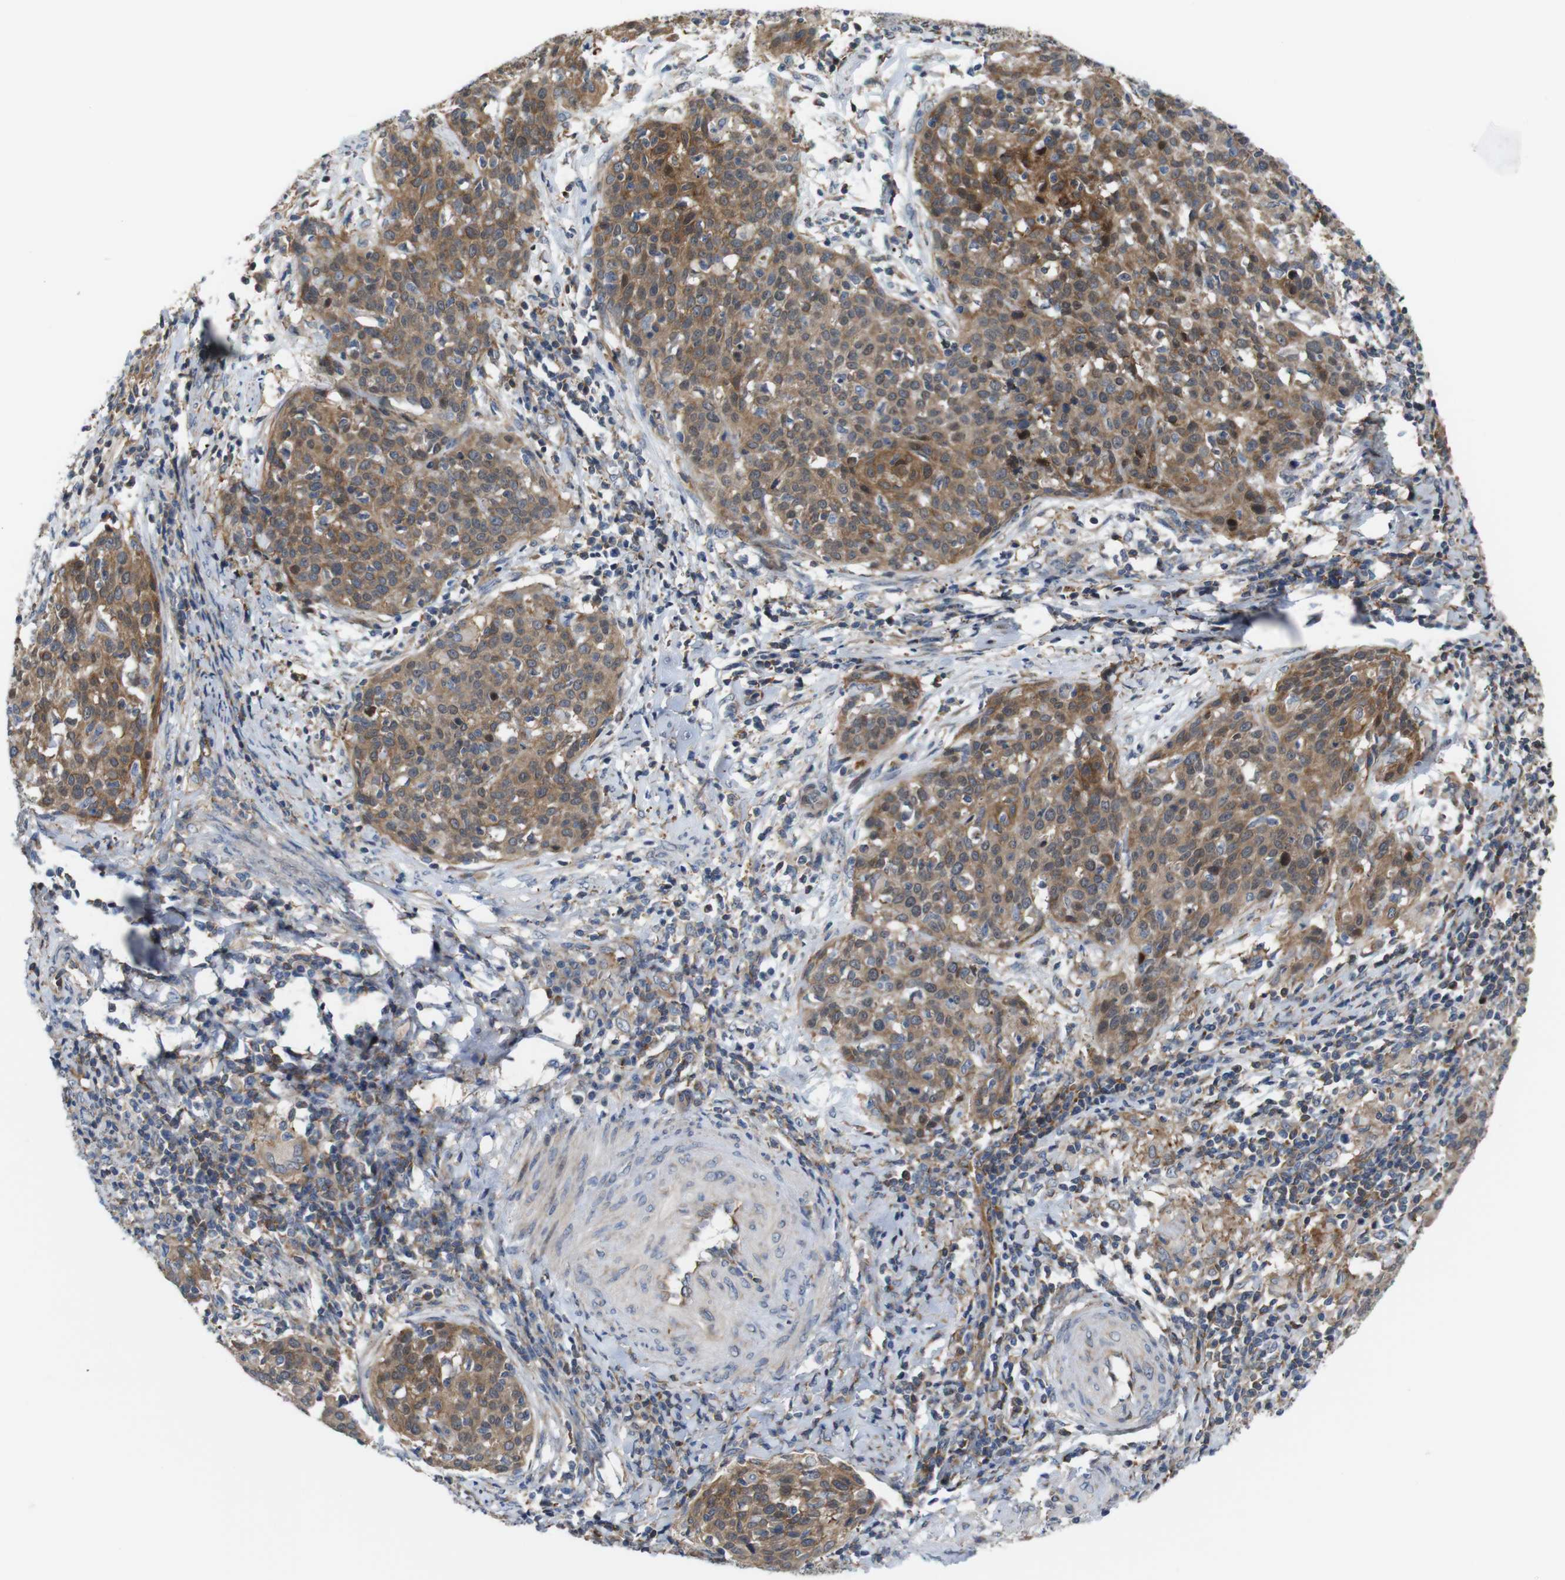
{"staining": {"intensity": "moderate", "quantity": ">75%", "location": "cytoplasmic/membranous"}, "tissue": "cervical cancer", "cell_type": "Tumor cells", "image_type": "cancer", "snomed": [{"axis": "morphology", "description": "Squamous cell carcinoma, NOS"}, {"axis": "topography", "description": "Cervix"}], "caption": "A micrograph of human squamous cell carcinoma (cervical) stained for a protein demonstrates moderate cytoplasmic/membranous brown staining in tumor cells.", "gene": "PCOLCE2", "patient": {"sex": "female", "age": 38}}